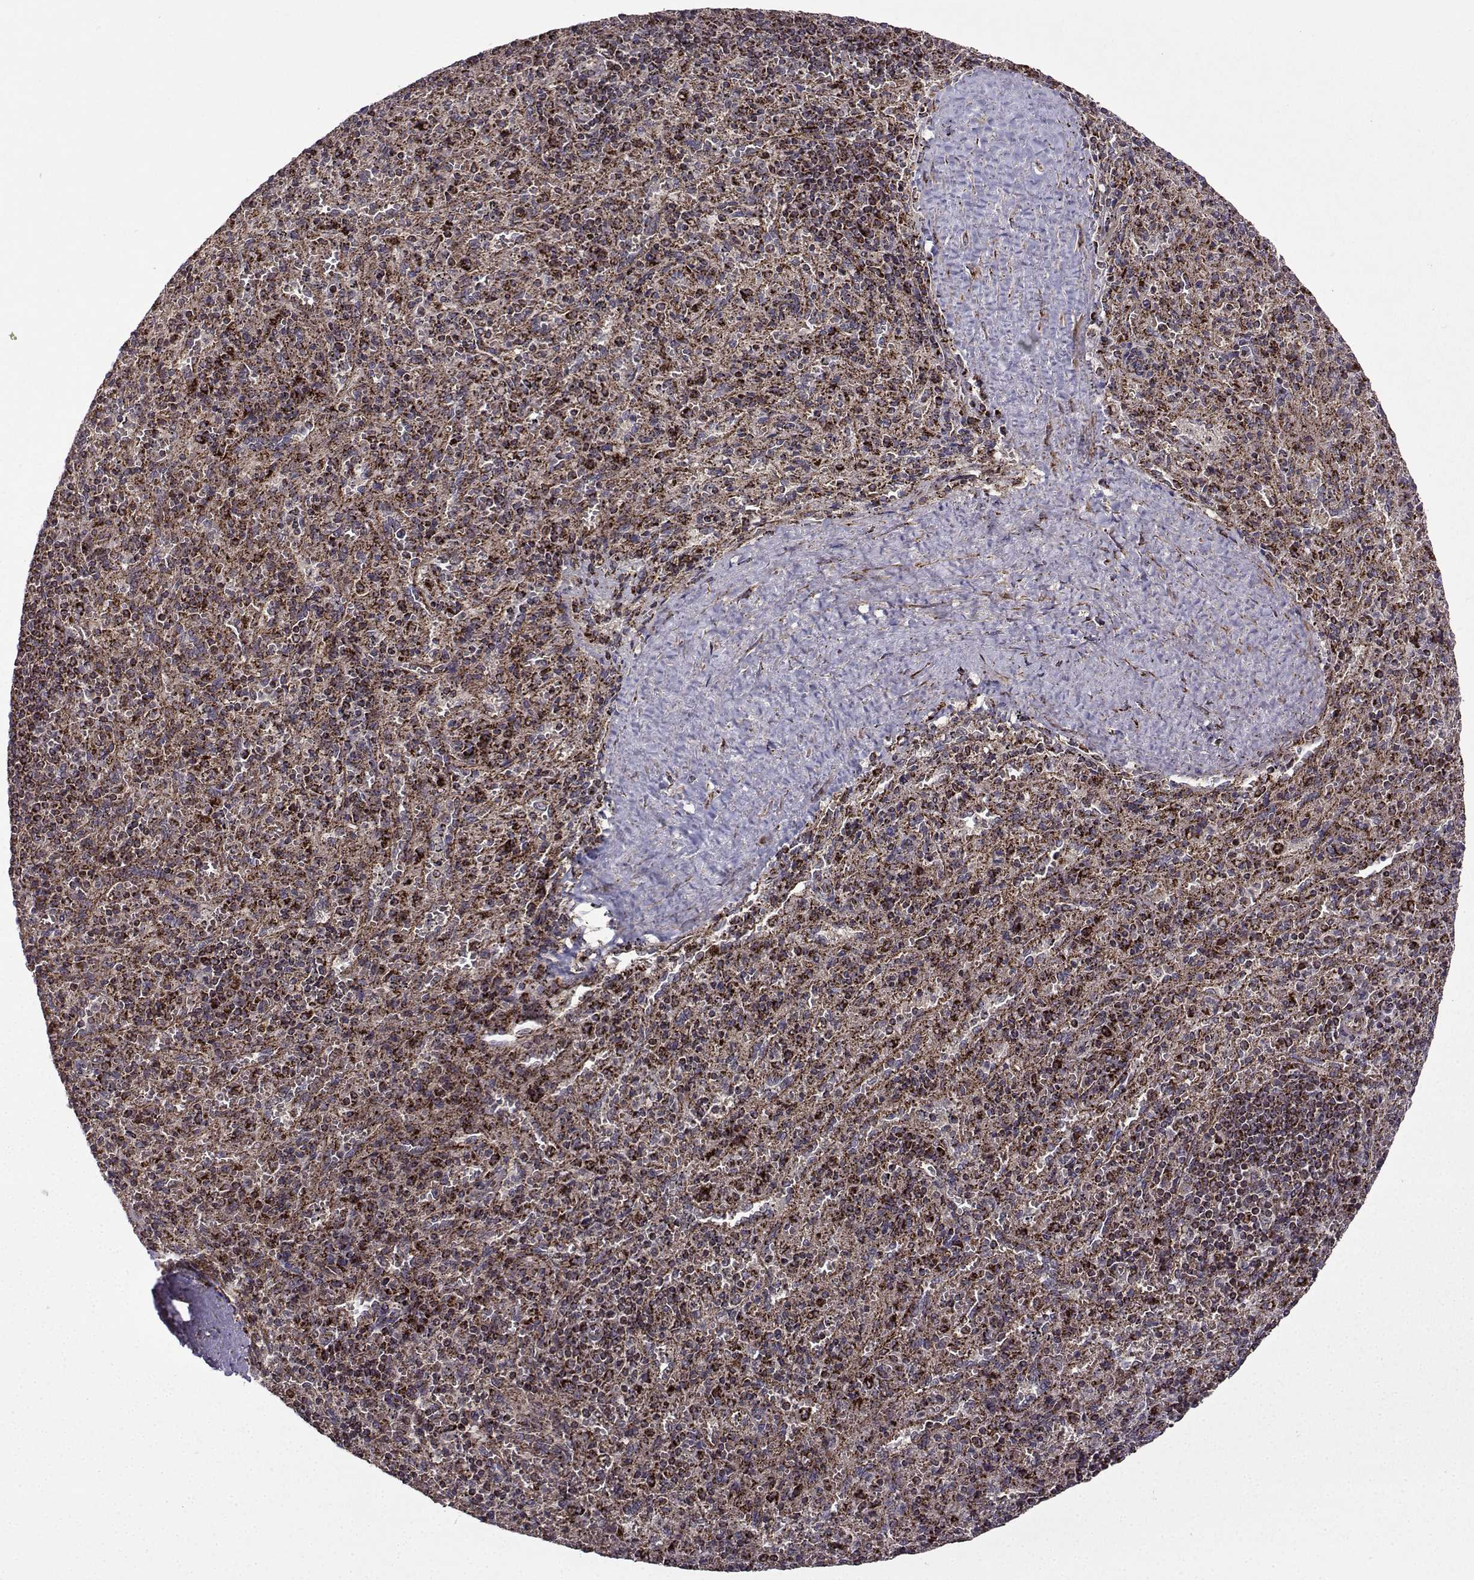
{"staining": {"intensity": "weak", "quantity": ">75%", "location": "cytoplasmic/membranous"}, "tissue": "spleen", "cell_type": "Cells in red pulp", "image_type": "normal", "snomed": [{"axis": "morphology", "description": "Normal tissue, NOS"}, {"axis": "topography", "description": "Spleen"}], "caption": "Protein expression analysis of unremarkable human spleen reveals weak cytoplasmic/membranous expression in approximately >75% of cells in red pulp. The protein is stained brown, and the nuclei are stained in blue (DAB IHC with brightfield microscopy, high magnification).", "gene": "TAB2", "patient": {"sex": "male", "age": 57}}